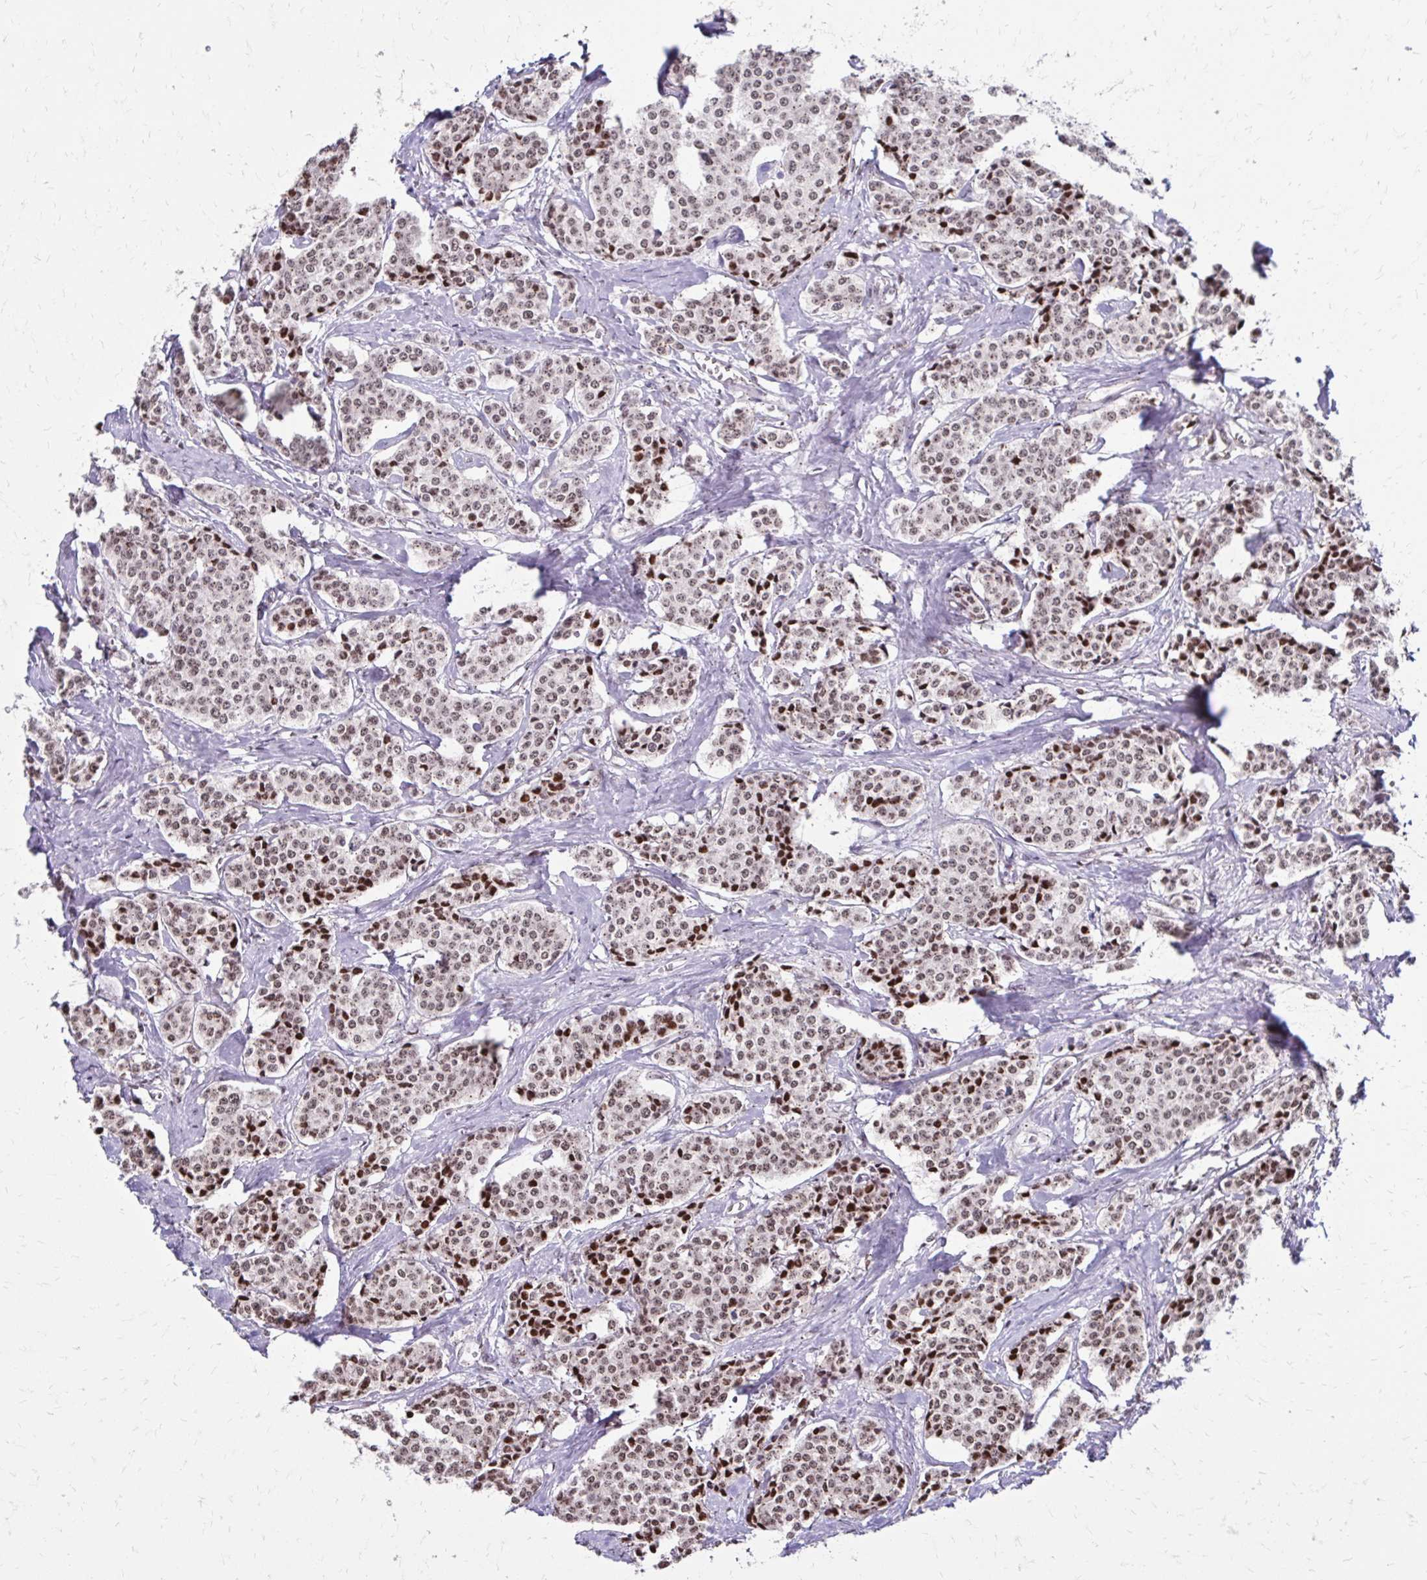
{"staining": {"intensity": "moderate", "quantity": ">75%", "location": "nuclear"}, "tissue": "carcinoid", "cell_type": "Tumor cells", "image_type": "cancer", "snomed": [{"axis": "morphology", "description": "Carcinoid, malignant, NOS"}, {"axis": "topography", "description": "Small intestine"}], "caption": "Immunohistochemistry (IHC) image of neoplastic tissue: carcinoid stained using immunohistochemistry (IHC) demonstrates medium levels of moderate protein expression localized specifically in the nuclear of tumor cells, appearing as a nuclear brown color.", "gene": "TOB1", "patient": {"sex": "female", "age": 64}}